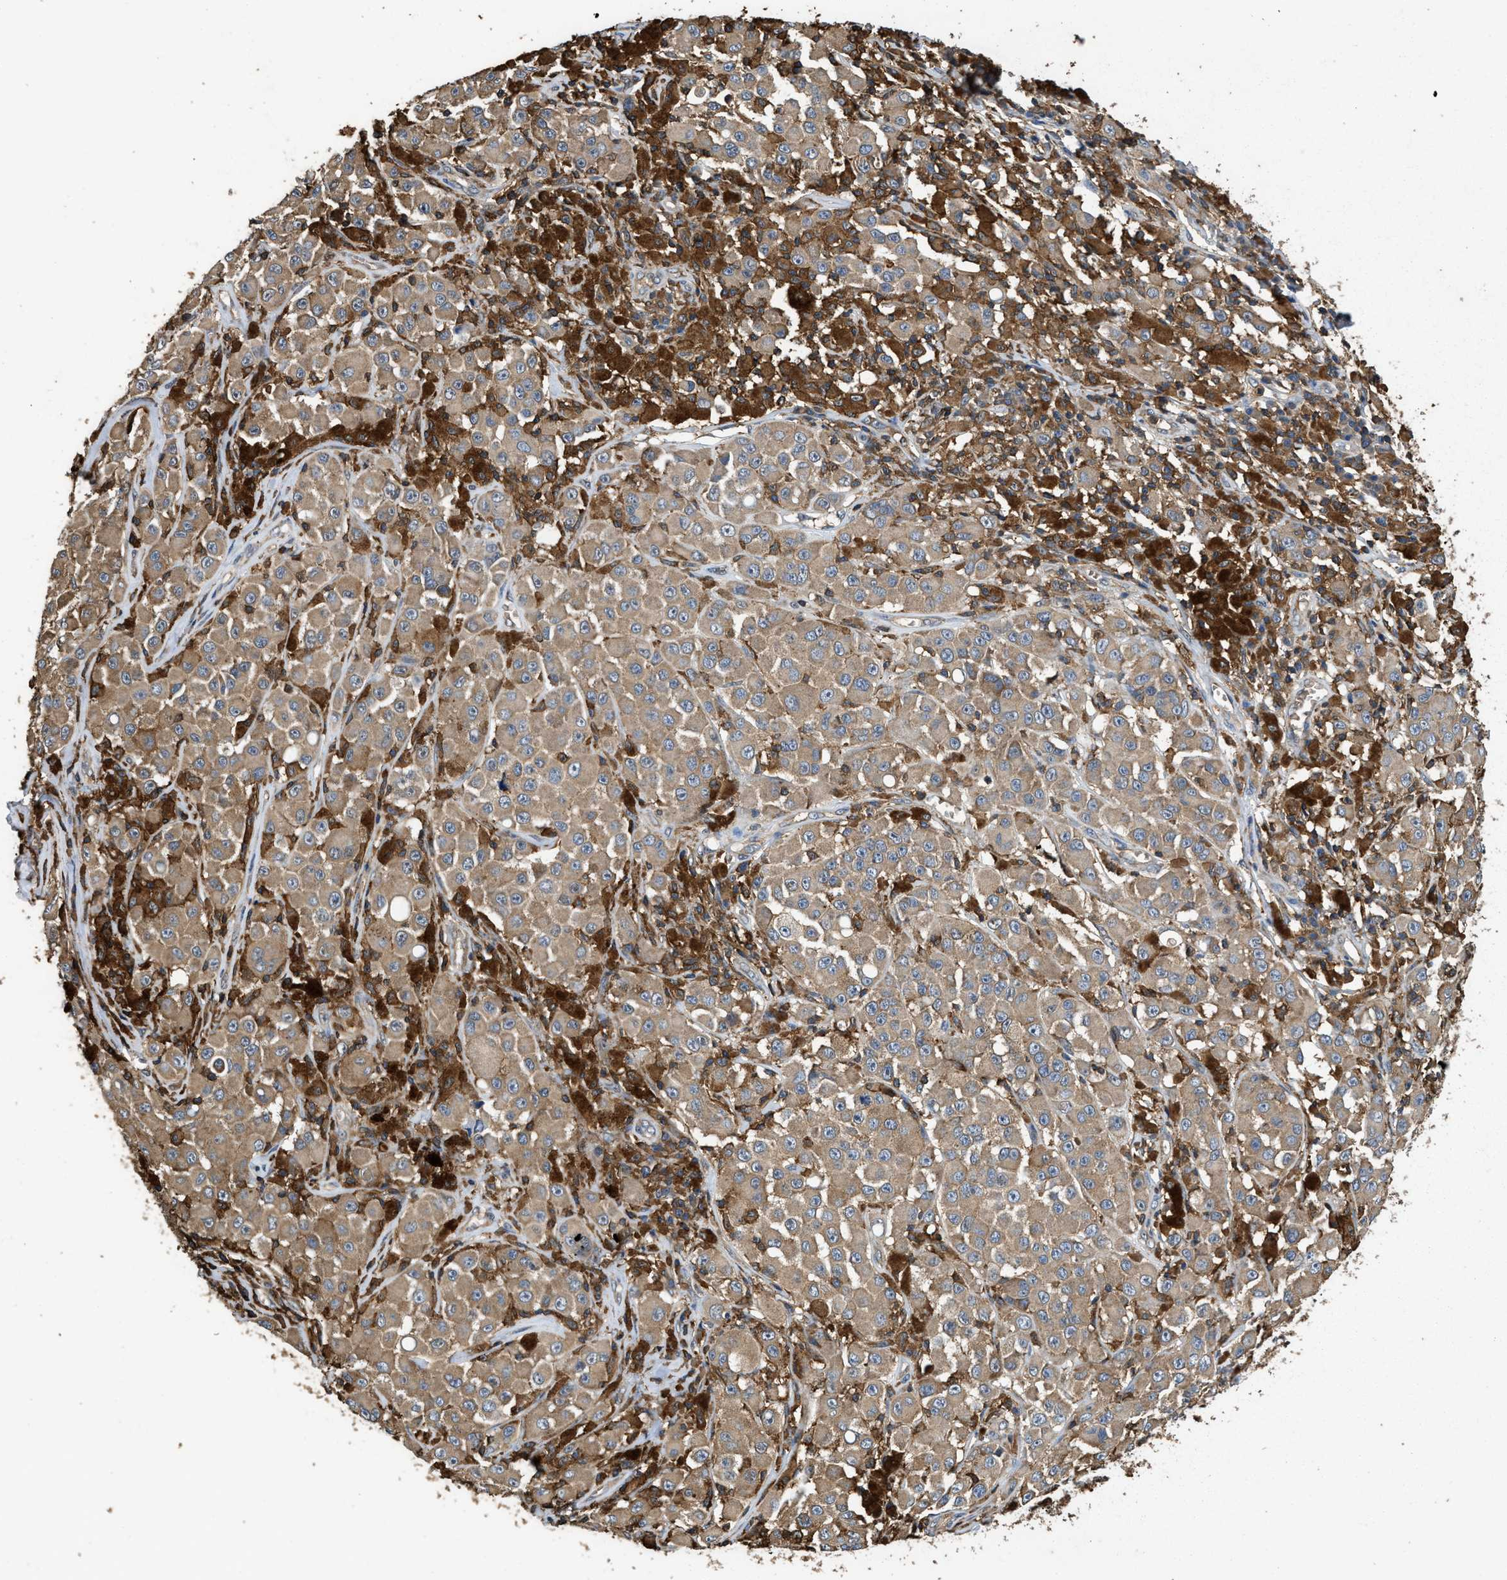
{"staining": {"intensity": "moderate", "quantity": ">75%", "location": "cytoplasmic/membranous"}, "tissue": "melanoma", "cell_type": "Tumor cells", "image_type": "cancer", "snomed": [{"axis": "morphology", "description": "Malignant melanoma, NOS"}, {"axis": "topography", "description": "Skin"}], "caption": "The photomicrograph demonstrates staining of melanoma, revealing moderate cytoplasmic/membranous protein expression (brown color) within tumor cells. Immunohistochemistry stains the protein in brown and the nuclei are stained blue.", "gene": "LINGO2", "patient": {"sex": "male", "age": 84}}